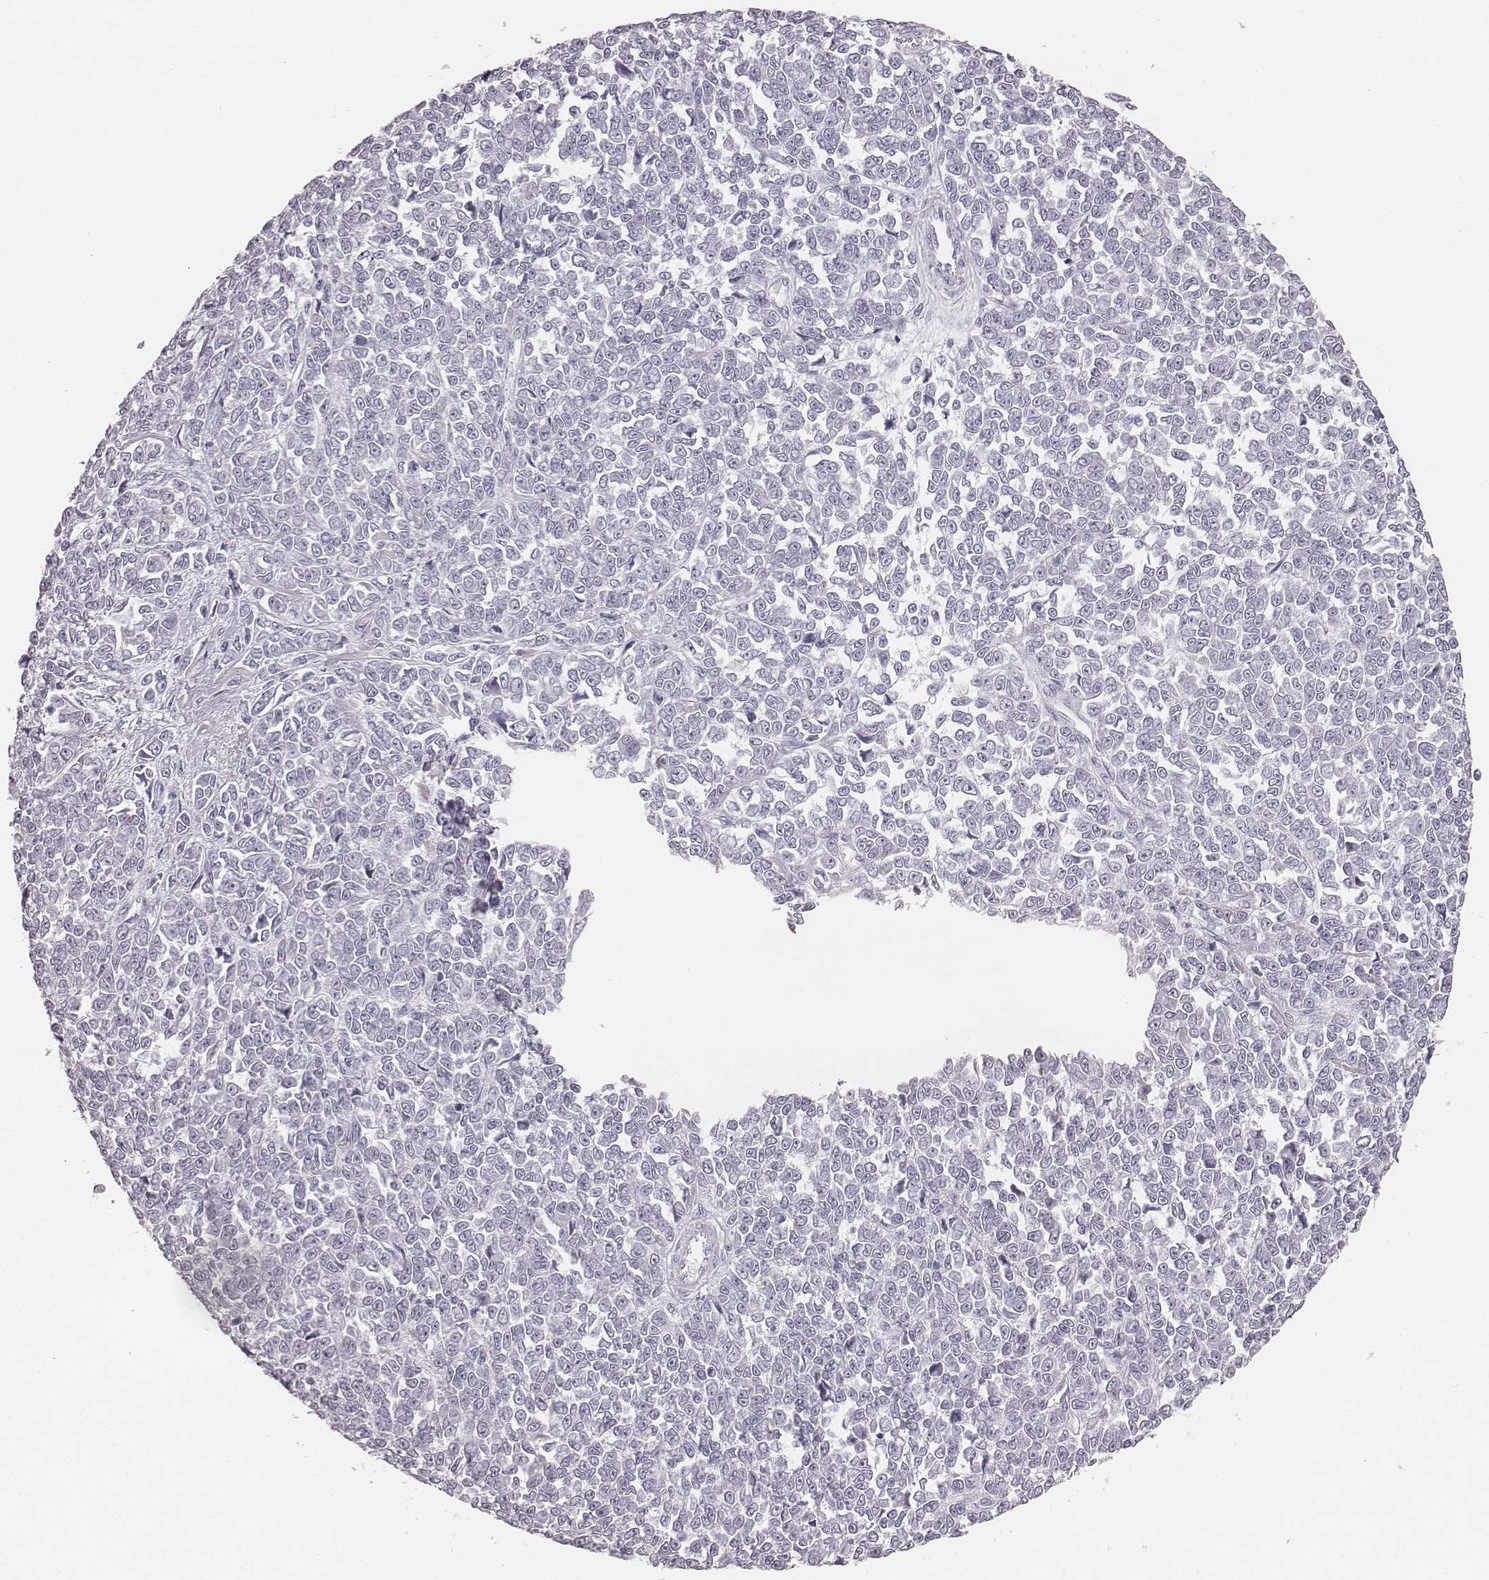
{"staining": {"intensity": "negative", "quantity": "none", "location": "none"}, "tissue": "melanoma", "cell_type": "Tumor cells", "image_type": "cancer", "snomed": [{"axis": "morphology", "description": "Malignant melanoma, NOS"}, {"axis": "topography", "description": "Skin"}], "caption": "Image shows no significant protein staining in tumor cells of malignant melanoma. Brightfield microscopy of immunohistochemistry (IHC) stained with DAB (3,3'-diaminobenzidine) (brown) and hematoxylin (blue), captured at high magnification.", "gene": "KRT34", "patient": {"sex": "female", "age": 95}}